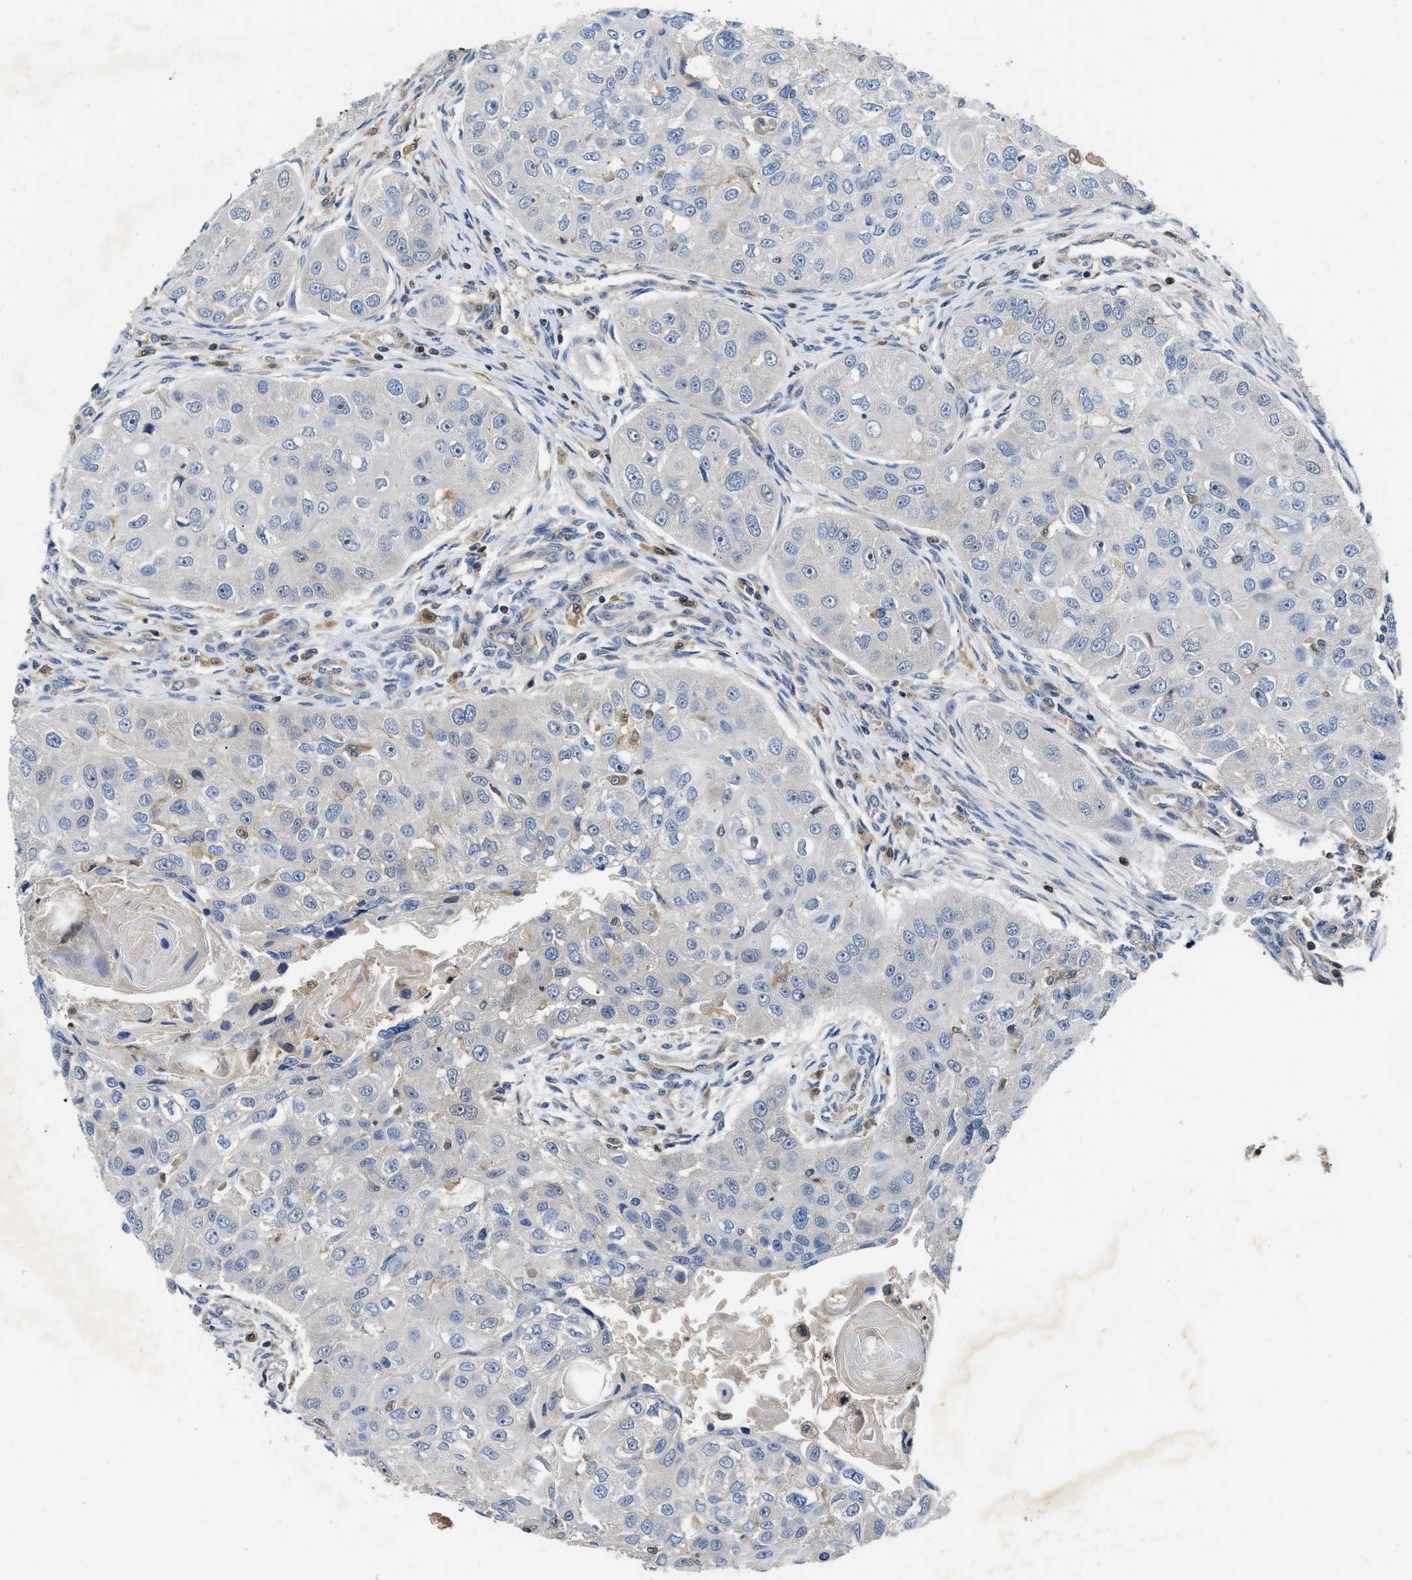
{"staining": {"intensity": "negative", "quantity": "none", "location": "none"}, "tissue": "head and neck cancer", "cell_type": "Tumor cells", "image_type": "cancer", "snomed": [{"axis": "morphology", "description": "Normal tissue, NOS"}, {"axis": "morphology", "description": "Squamous cell carcinoma, NOS"}, {"axis": "topography", "description": "Skeletal muscle"}, {"axis": "topography", "description": "Head-Neck"}], "caption": "The micrograph displays no staining of tumor cells in squamous cell carcinoma (head and neck).", "gene": "OSTF1", "patient": {"sex": "male", "age": 51}}